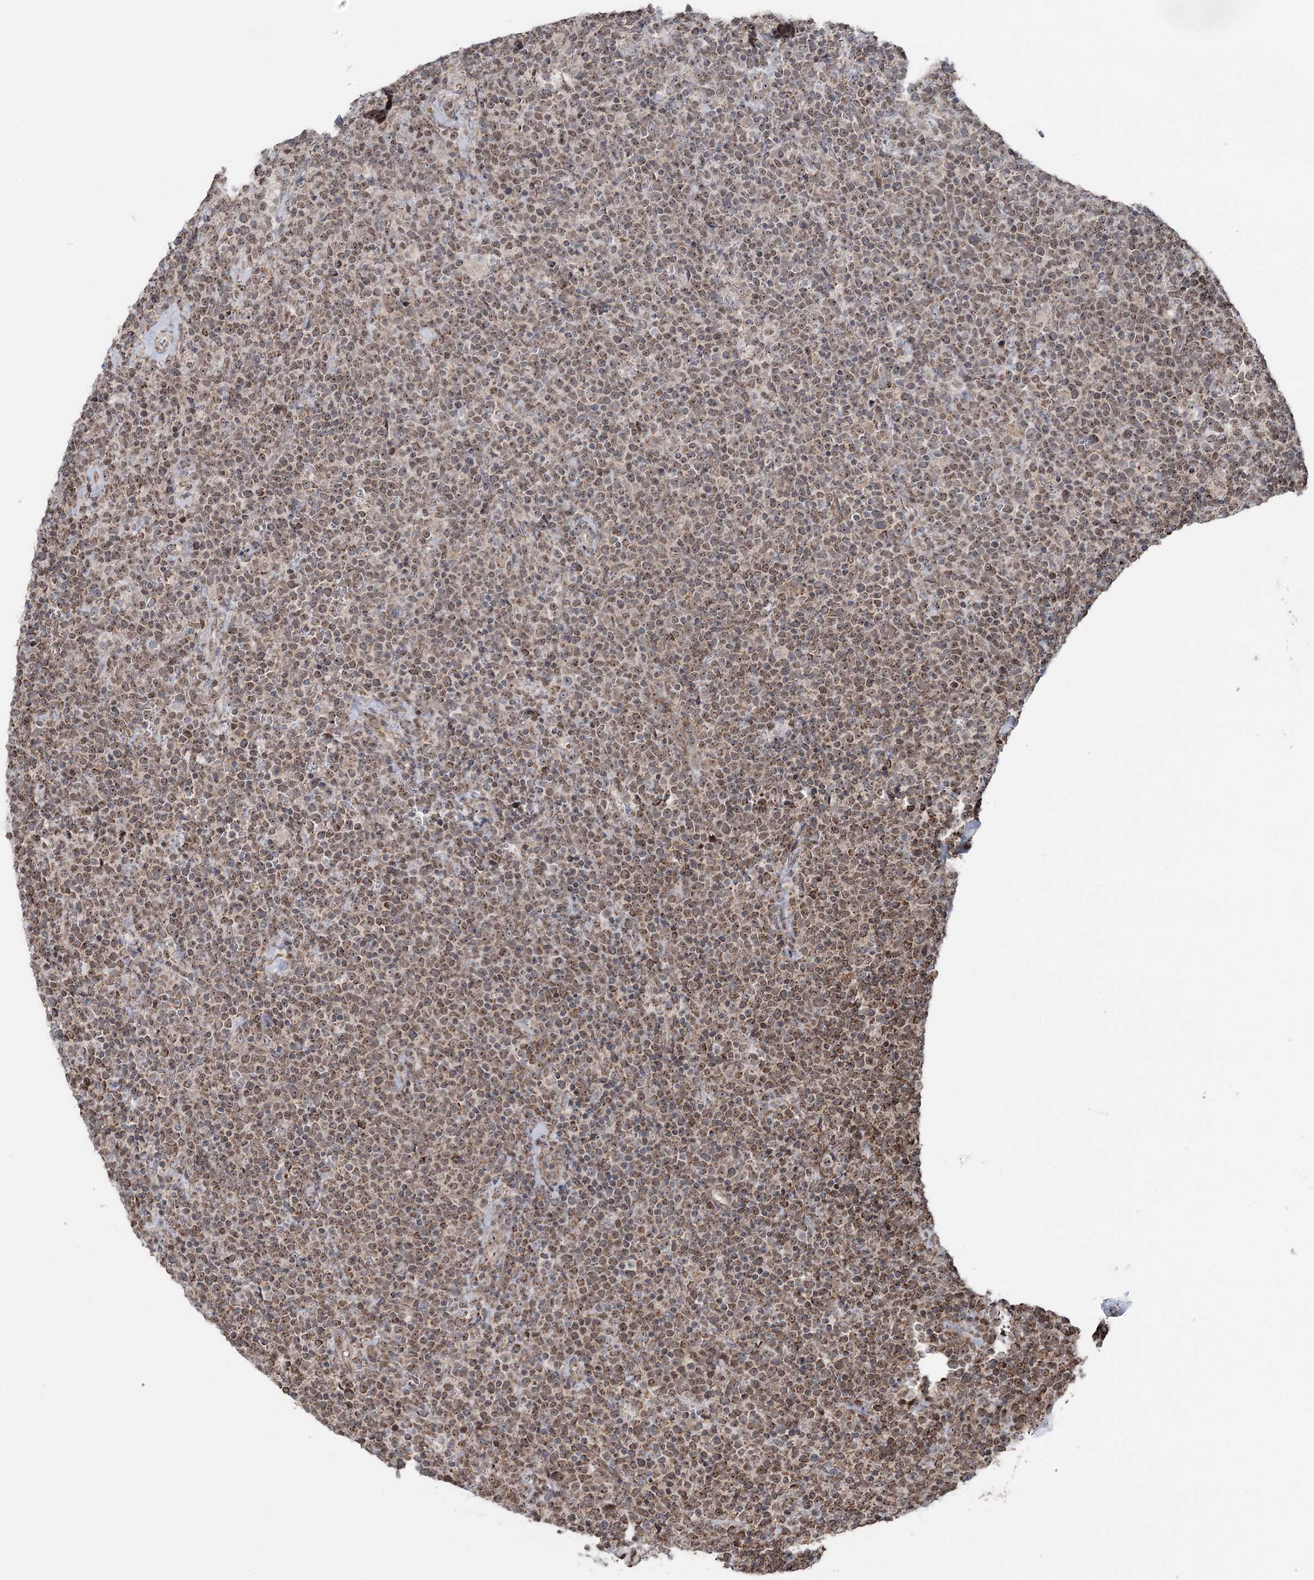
{"staining": {"intensity": "weak", "quantity": ">75%", "location": "cytoplasmic/membranous,nuclear"}, "tissue": "lymphoma", "cell_type": "Tumor cells", "image_type": "cancer", "snomed": [{"axis": "morphology", "description": "Malignant lymphoma, non-Hodgkin's type, High grade"}, {"axis": "topography", "description": "Lymph node"}], "caption": "Tumor cells exhibit low levels of weak cytoplasmic/membranous and nuclear staining in approximately >75% of cells in human lymphoma. (Stains: DAB in brown, nuclei in blue, Microscopy: brightfield microscopy at high magnification).", "gene": "STEEP1", "patient": {"sex": "male", "age": 61}}